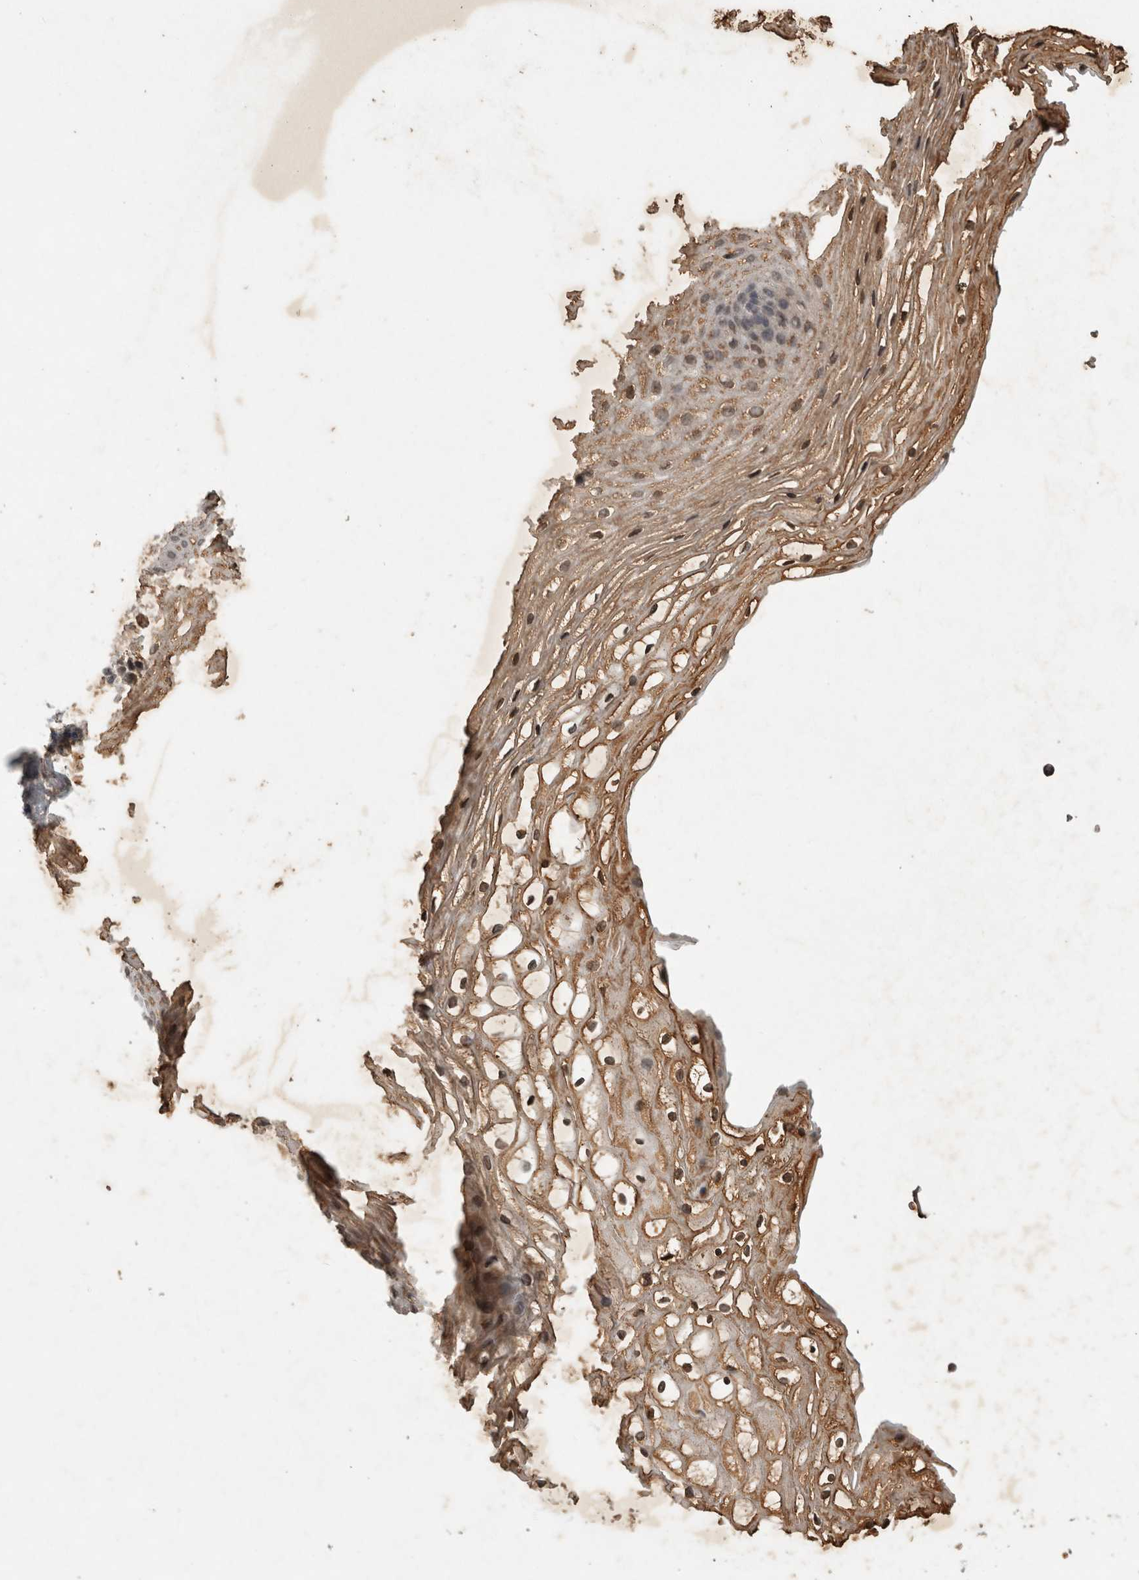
{"staining": {"intensity": "moderate", "quantity": ">75%", "location": "cytoplasmic/membranous,nuclear"}, "tissue": "vagina", "cell_type": "Squamous epithelial cells", "image_type": "normal", "snomed": [{"axis": "morphology", "description": "Normal tissue, NOS"}, {"axis": "topography", "description": "Vagina"}], "caption": "This histopathology image shows immunohistochemistry staining of benign vagina, with medium moderate cytoplasmic/membranous,nuclear expression in about >75% of squamous epithelial cells.", "gene": "HRK", "patient": {"sex": "female", "age": 60}}